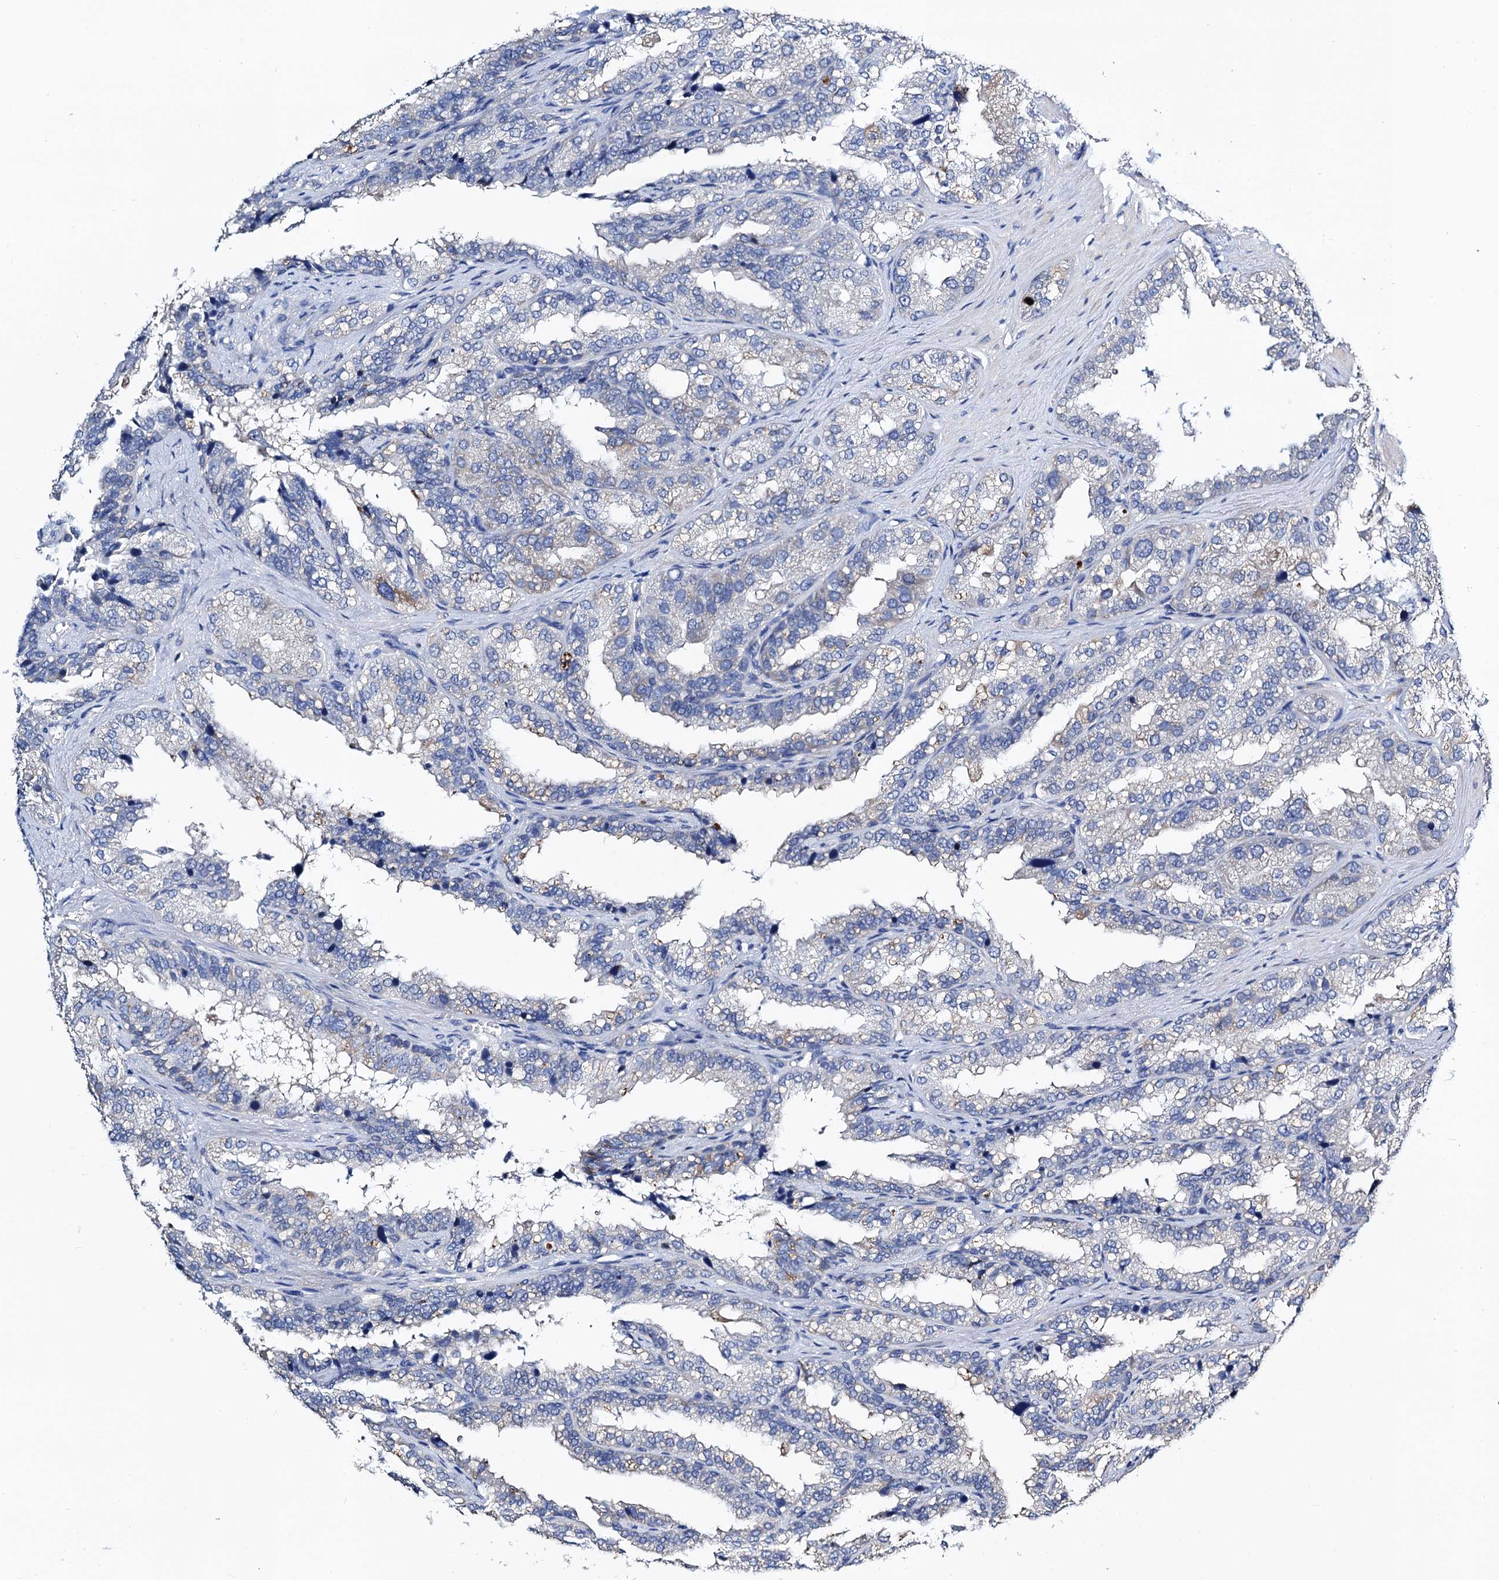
{"staining": {"intensity": "negative", "quantity": "none", "location": "none"}, "tissue": "seminal vesicle", "cell_type": "Glandular cells", "image_type": "normal", "snomed": [{"axis": "morphology", "description": "Normal tissue, NOS"}, {"axis": "topography", "description": "Prostate"}, {"axis": "topography", "description": "Seminal veicle"}], "caption": "Glandular cells are negative for brown protein staining in normal seminal vesicle. (DAB (3,3'-diaminobenzidine) immunohistochemistry (IHC), high magnification).", "gene": "FREM3", "patient": {"sex": "male", "age": 51}}